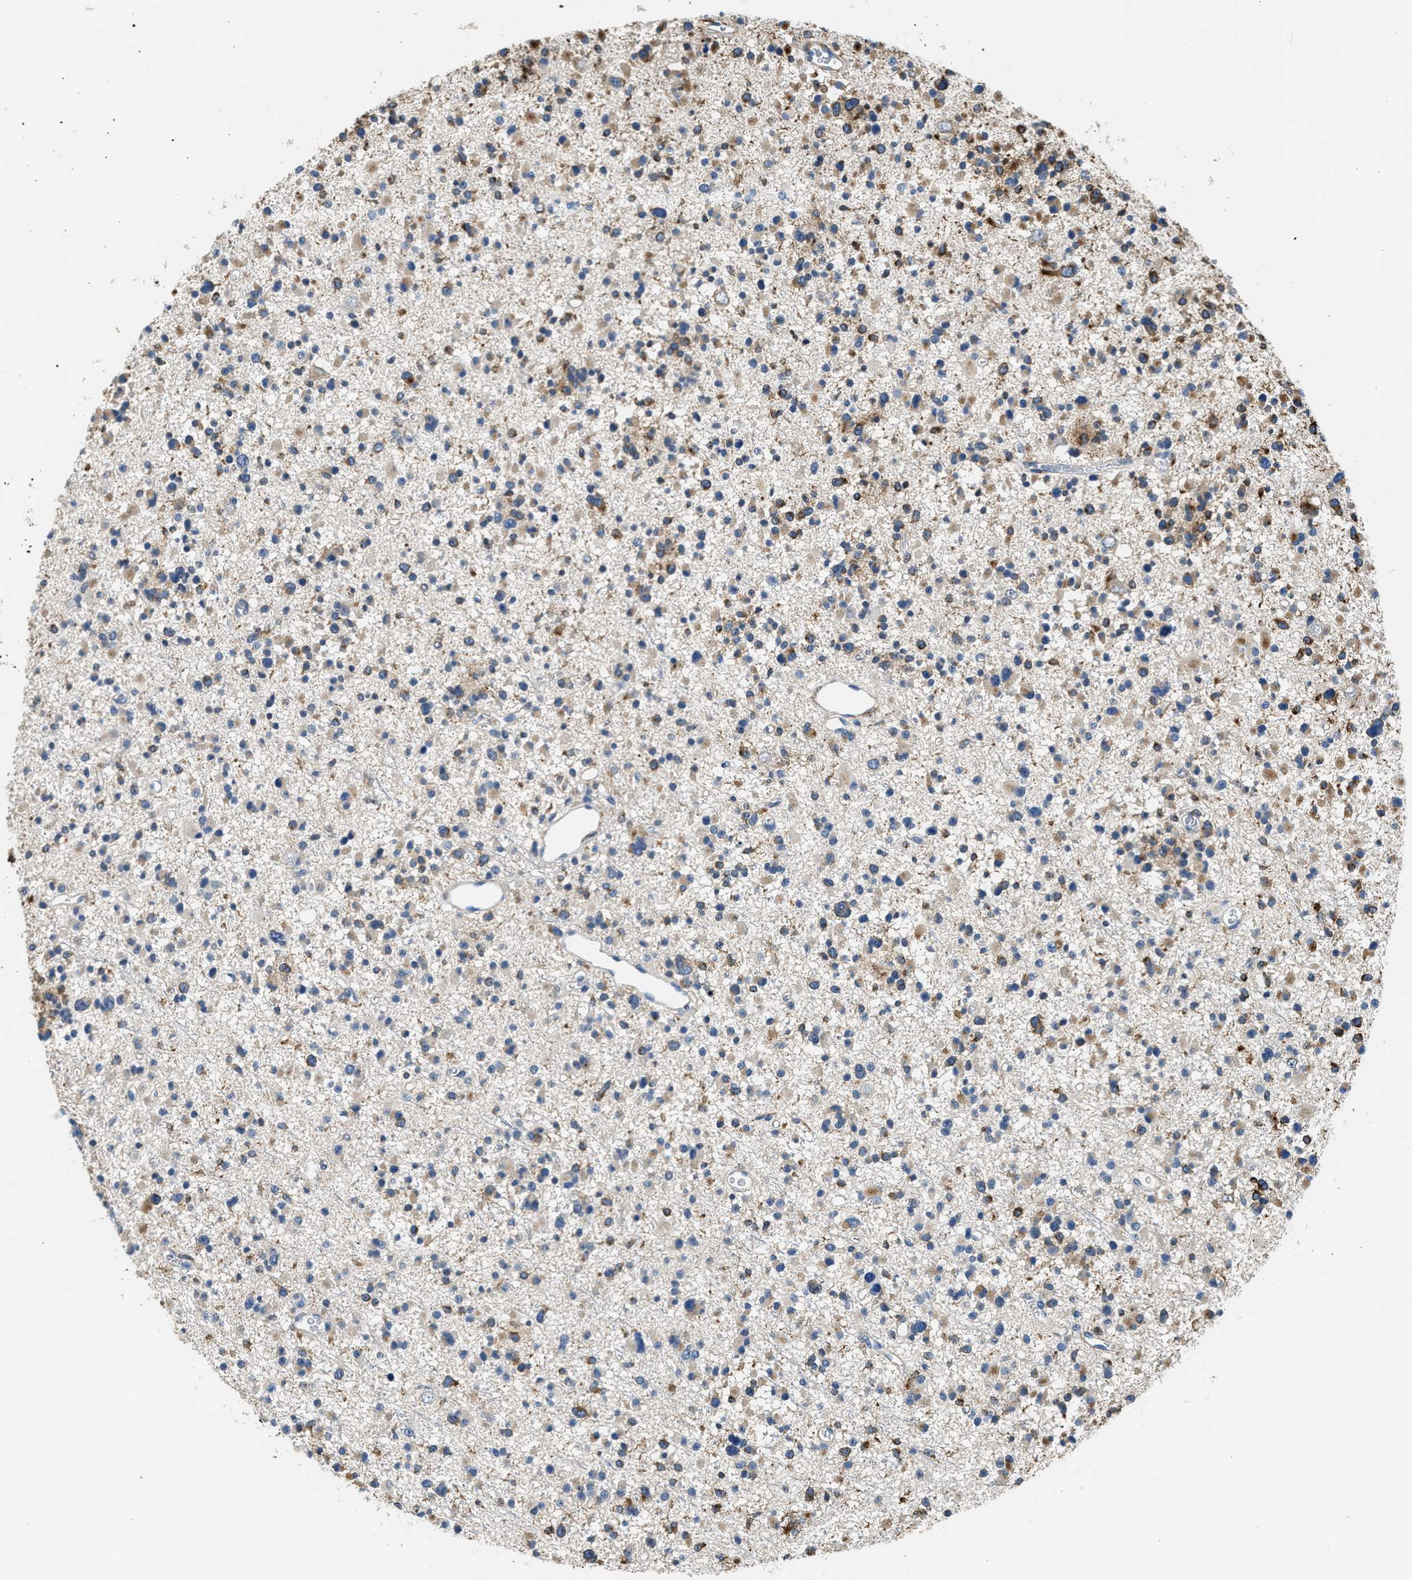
{"staining": {"intensity": "moderate", "quantity": "25%-75%", "location": "cytoplasmic/membranous"}, "tissue": "glioma", "cell_type": "Tumor cells", "image_type": "cancer", "snomed": [{"axis": "morphology", "description": "Glioma, malignant, Low grade"}, {"axis": "topography", "description": "Brain"}], "caption": "IHC micrograph of human malignant low-grade glioma stained for a protein (brown), which displays medium levels of moderate cytoplasmic/membranous expression in about 25%-75% of tumor cells.", "gene": "LRP1", "patient": {"sex": "female", "age": 22}}